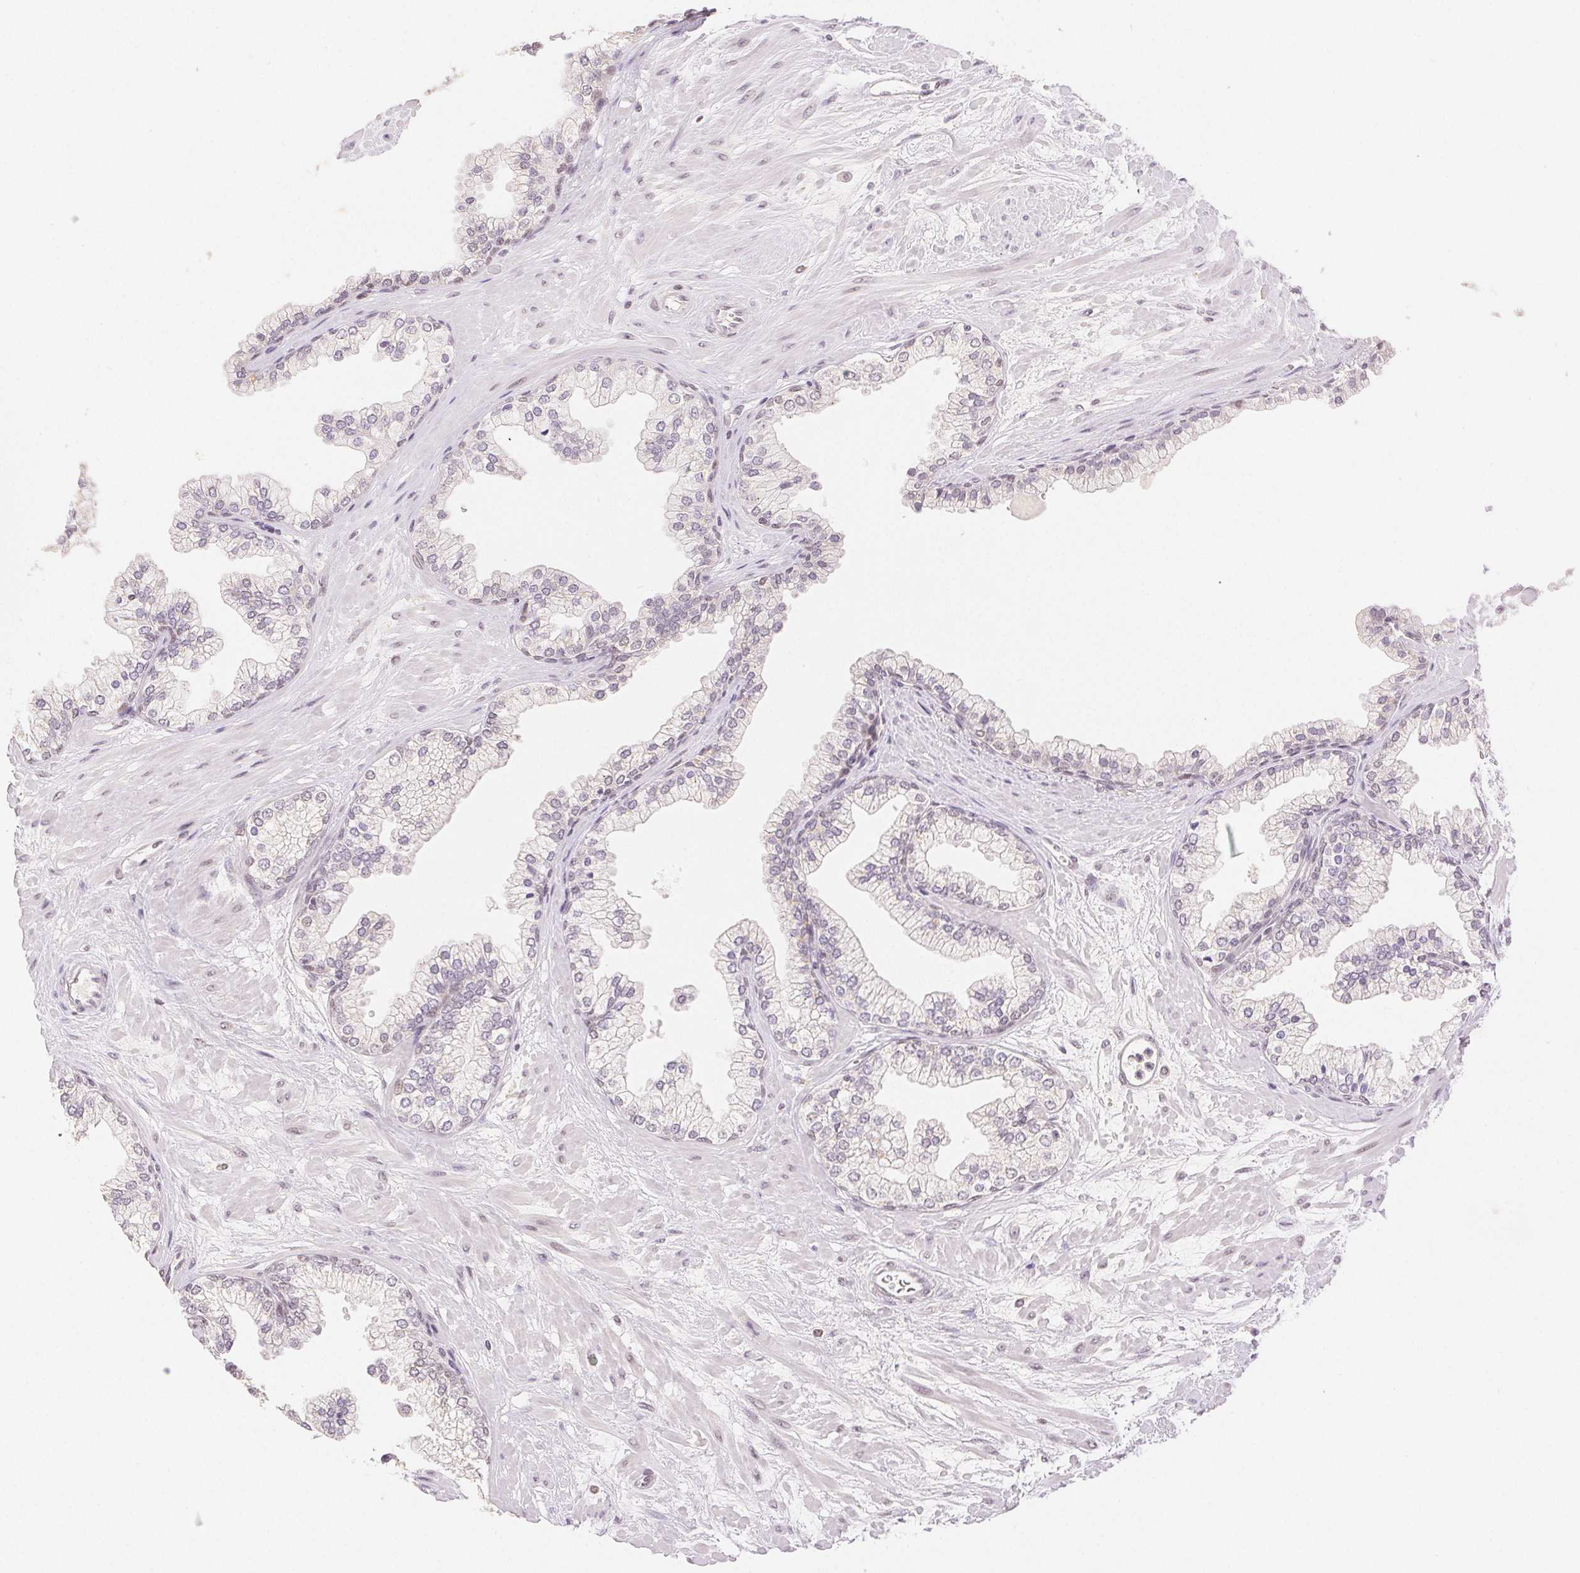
{"staining": {"intensity": "weak", "quantity": "25%-75%", "location": "nuclear"}, "tissue": "prostate", "cell_type": "Glandular cells", "image_type": "normal", "snomed": [{"axis": "morphology", "description": "Normal tissue, NOS"}, {"axis": "topography", "description": "Prostate"}, {"axis": "topography", "description": "Peripheral nerve tissue"}], "caption": "High-magnification brightfield microscopy of normal prostate stained with DAB (3,3'-diaminobenzidine) (brown) and counterstained with hematoxylin (blue). glandular cells exhibit weak nuclear expression is seen in approximately25%-75% of cells. (DAB (3,3'-diaminobenzidine) IHC with brightfield microscopy, high magnification).", "gene": "H2AZ1", "patient": {"sex": "male", "age": 61}}